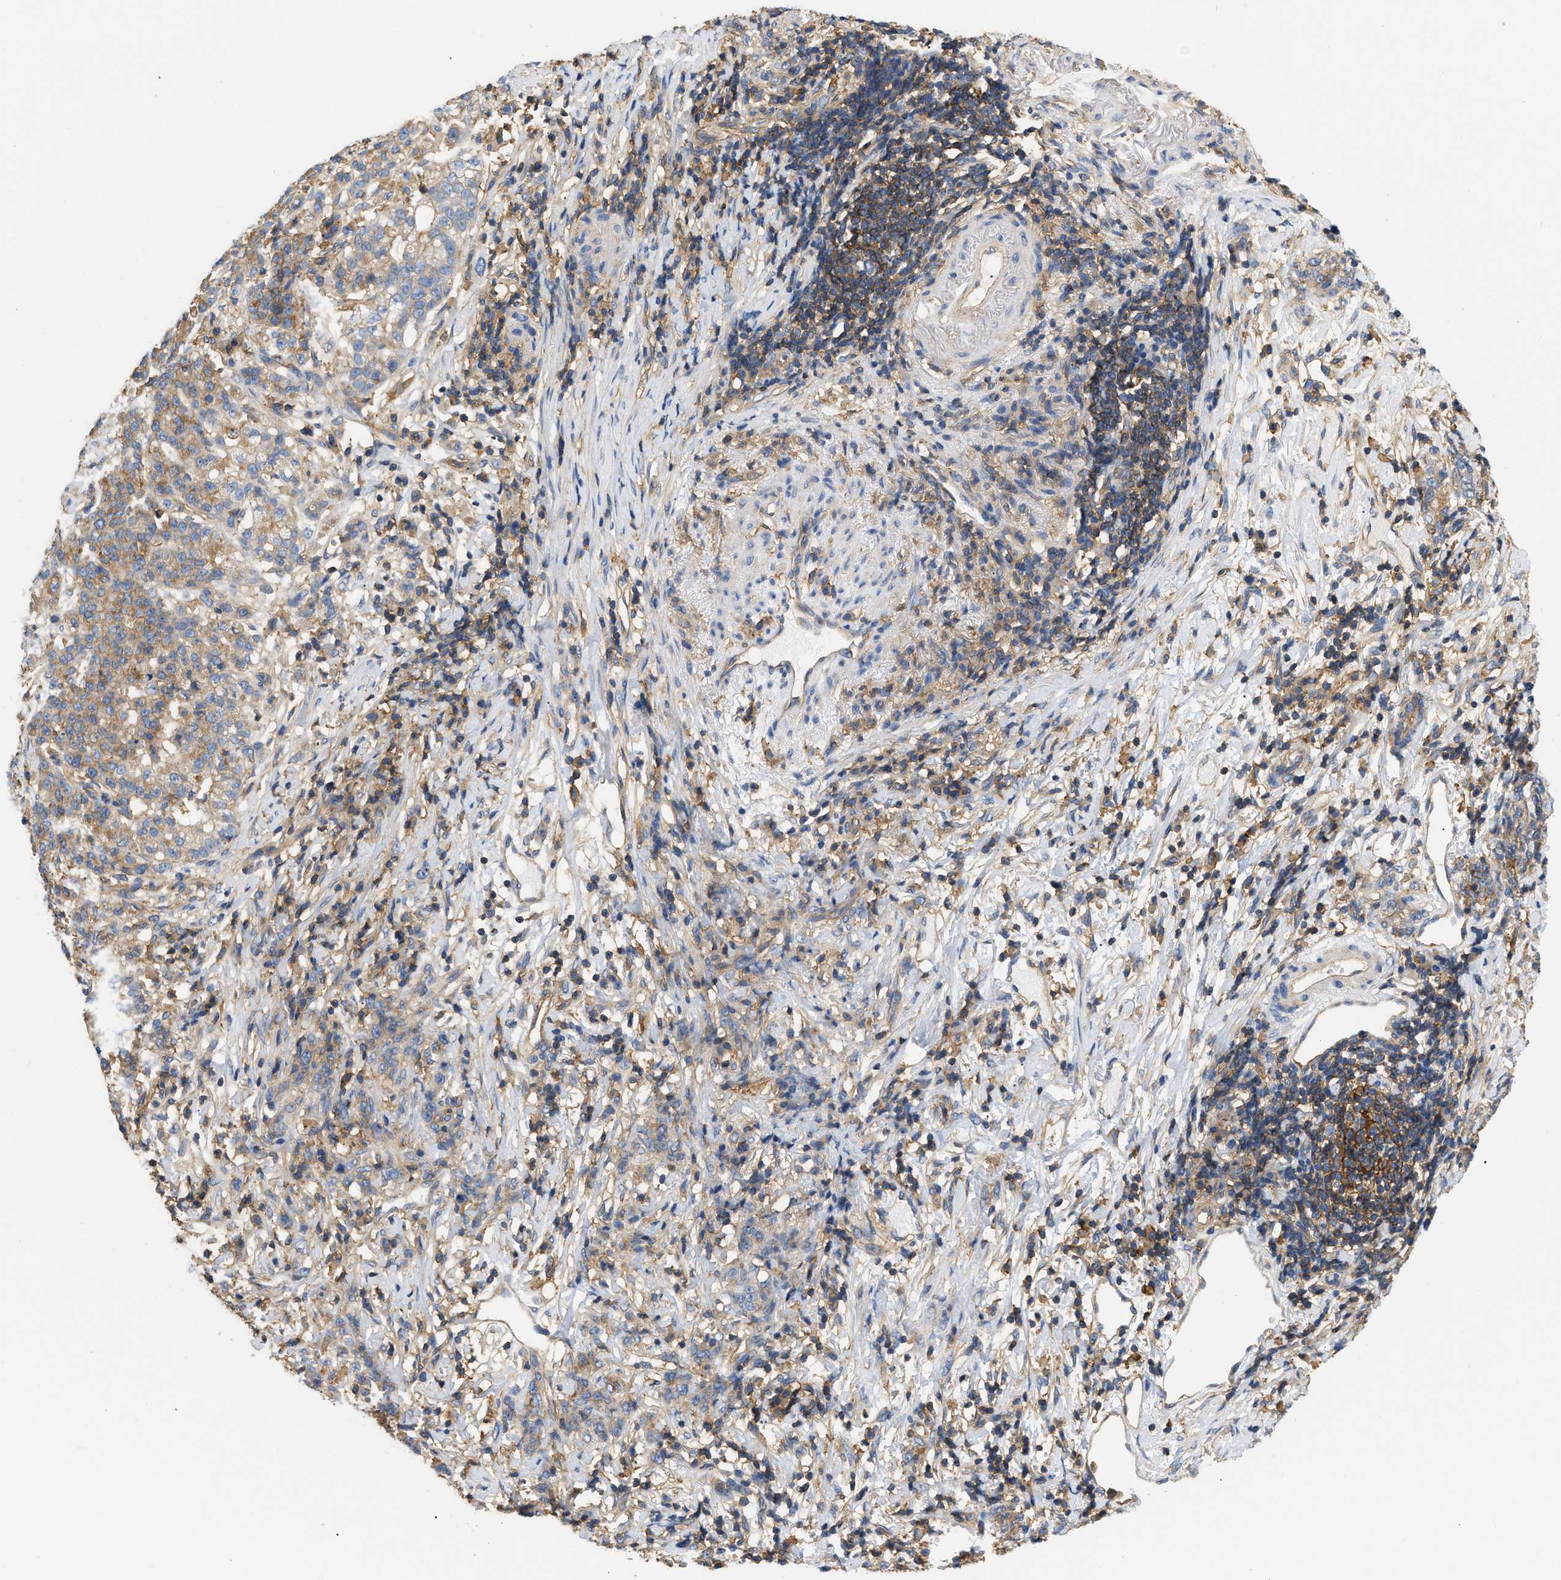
{"staining": {"intensity": "moderate", "quantity": ">75%", "location": "cytoplasmic/membranous"}, "tissue": "stomach cancer", "cell_type": "Tumor cells", "image_type": "cancer", "snomed": [{"axis": "morphology", "description": "Adenocarcinoma, NOS"}, {"axis": "topography", "description": "Stomach, lower"}], "caption": "DAB (3,3'-diaminobenzidine) immunohistochemical staining of adenocarcinoma (stomach) exhibits moderate cytoplasmic/membranous protein positivity in about >75% of tumor cells. (Stains: DAB in brown, nuclei in blue, Microscopy: brightfield microscopy at high magnification).", "gene": "GNB4", "patient": {"sex": "male", "age": 88}}